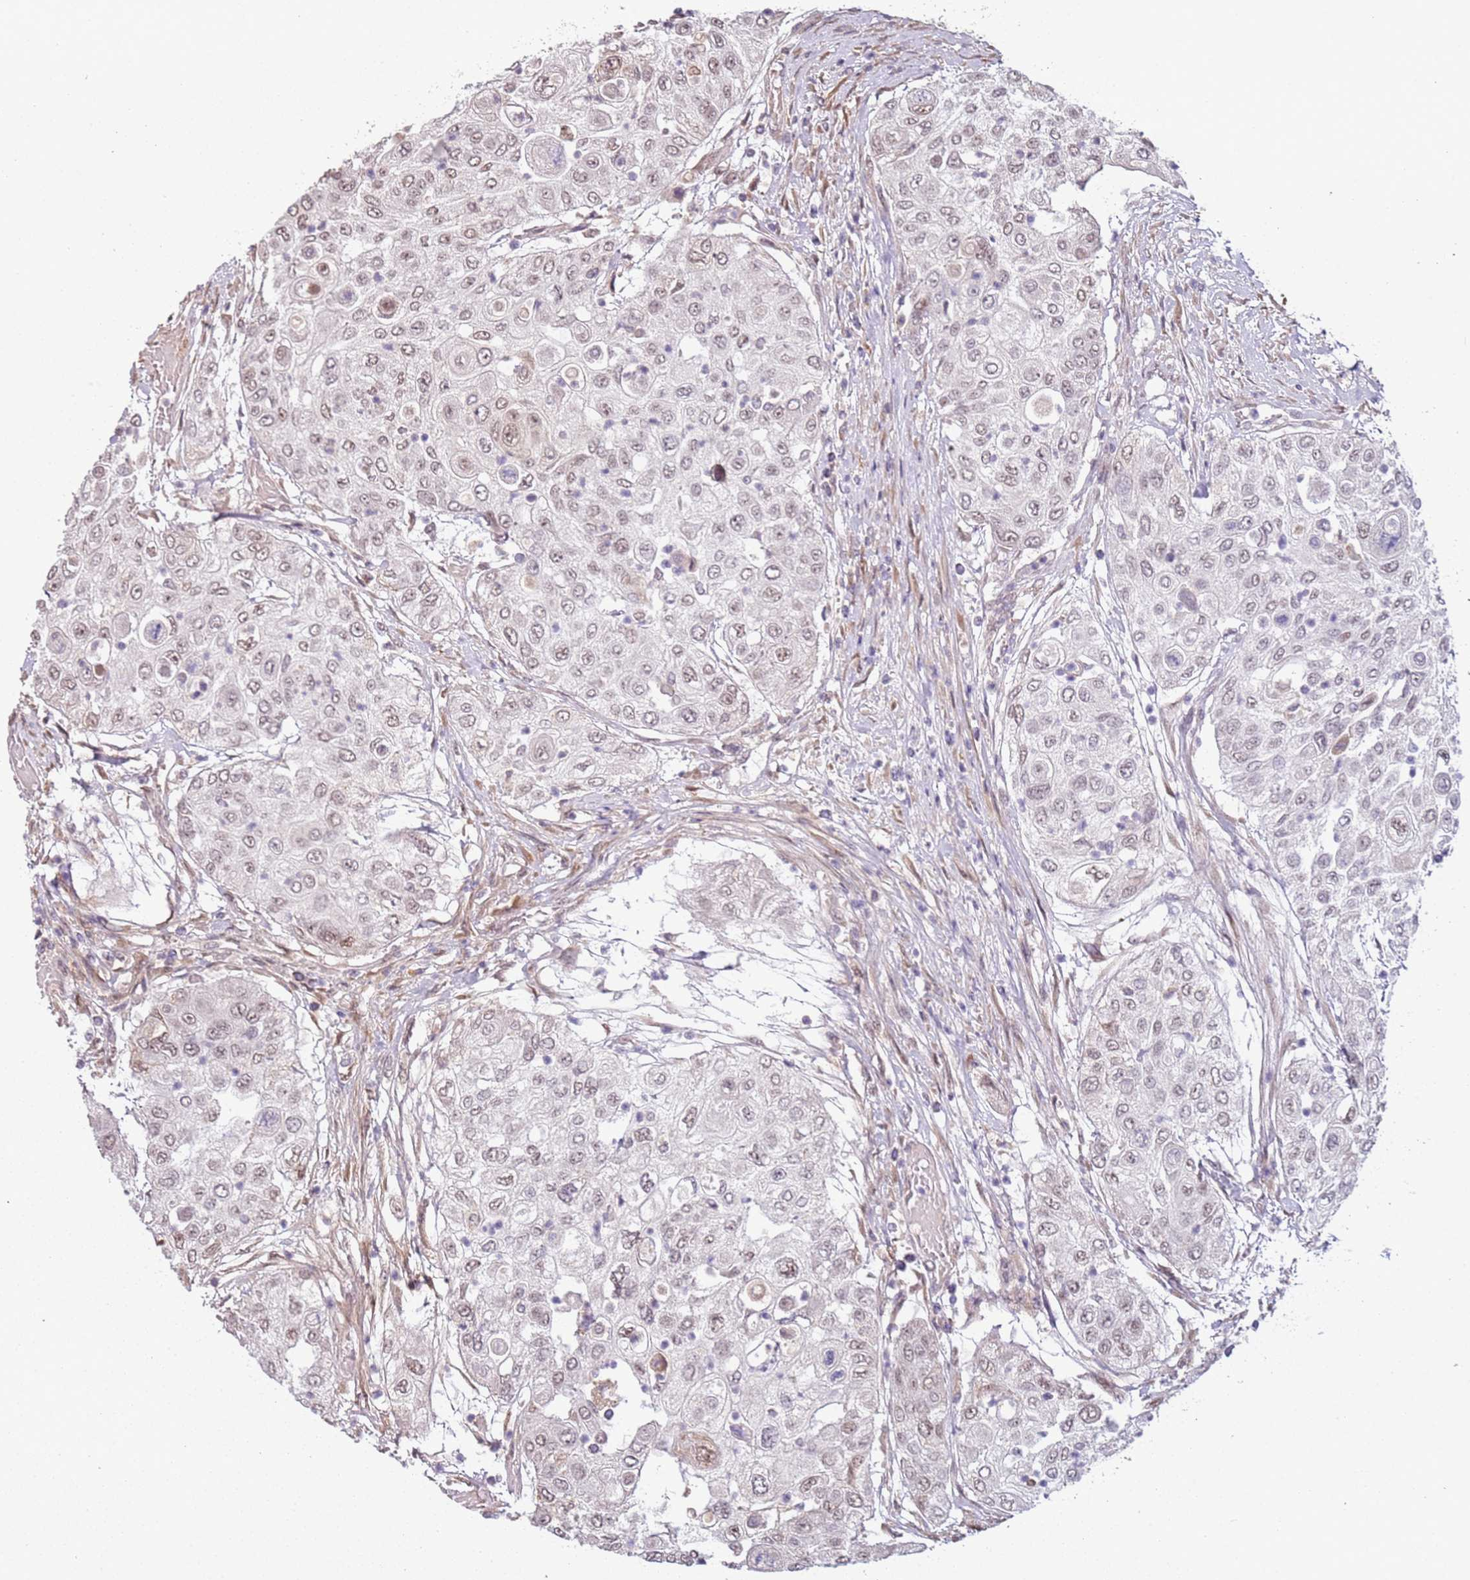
{"staining": {"intensity": "moderate", "quantity": "25%-75%", "location": "nuclear"}, "tissue": "urothelial cancer", "cell_type": "Tumor cells", "image_type": "cancer", "snomed": [{"axis": "morphology", "description": "Urothelial carcinoma, High grade"}, {"axis": "topography", "description": "Urinary bladder"}], "caption": "High-grade urothelial carcinoma tissue displays moderate nuclear staining in approximately 25%-75% of tumor cells", "gene": "POLR3H", "patient": {"sex": "female", "age": 79}}